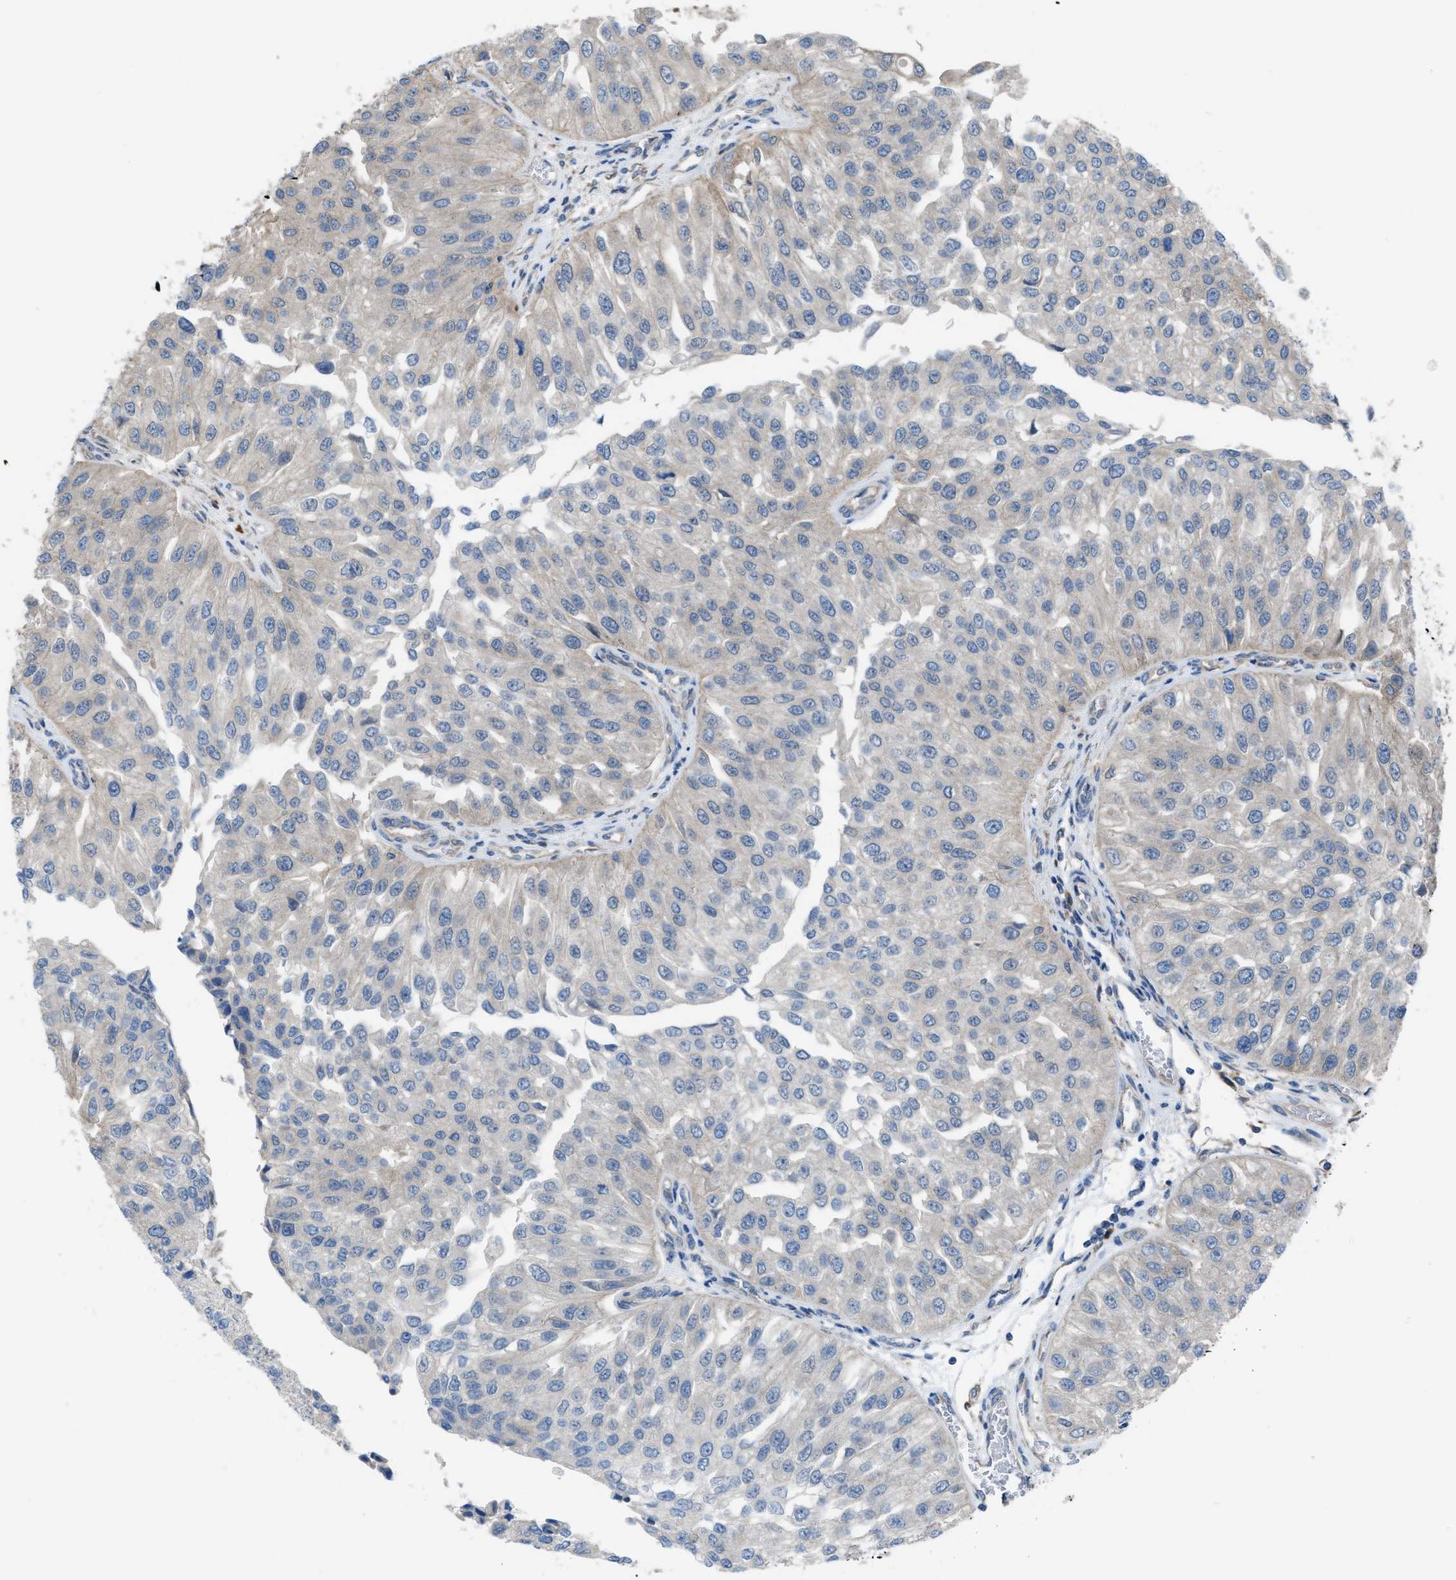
{"staining": {"intensity": "negative", "quantity": "none", "location": "none"}, "tissue": "urothelial cancer", "cell_type": "Tumor cells", "image_type": "cancer", "snomed": [{"axis": "morphology", "description": "Urothelial carcinoma, High grade"}, {"axis": "topography", "description": "Kidney"}, {"axis": "topography", "description": "Urinary bladder"}], "caption": "Immunohistochemistry image of neoplastic tissue: human high-grade urothelial carcinoma stained with DAB (3,3'-diaminobenzidine) reveals no significant protein staining in tumor cells. (DAB immunohistochemistry visualized using brightfield microscopy, high magnification).", "gene": "PLAA", "patient": {"sex": "male", "age": 77}}